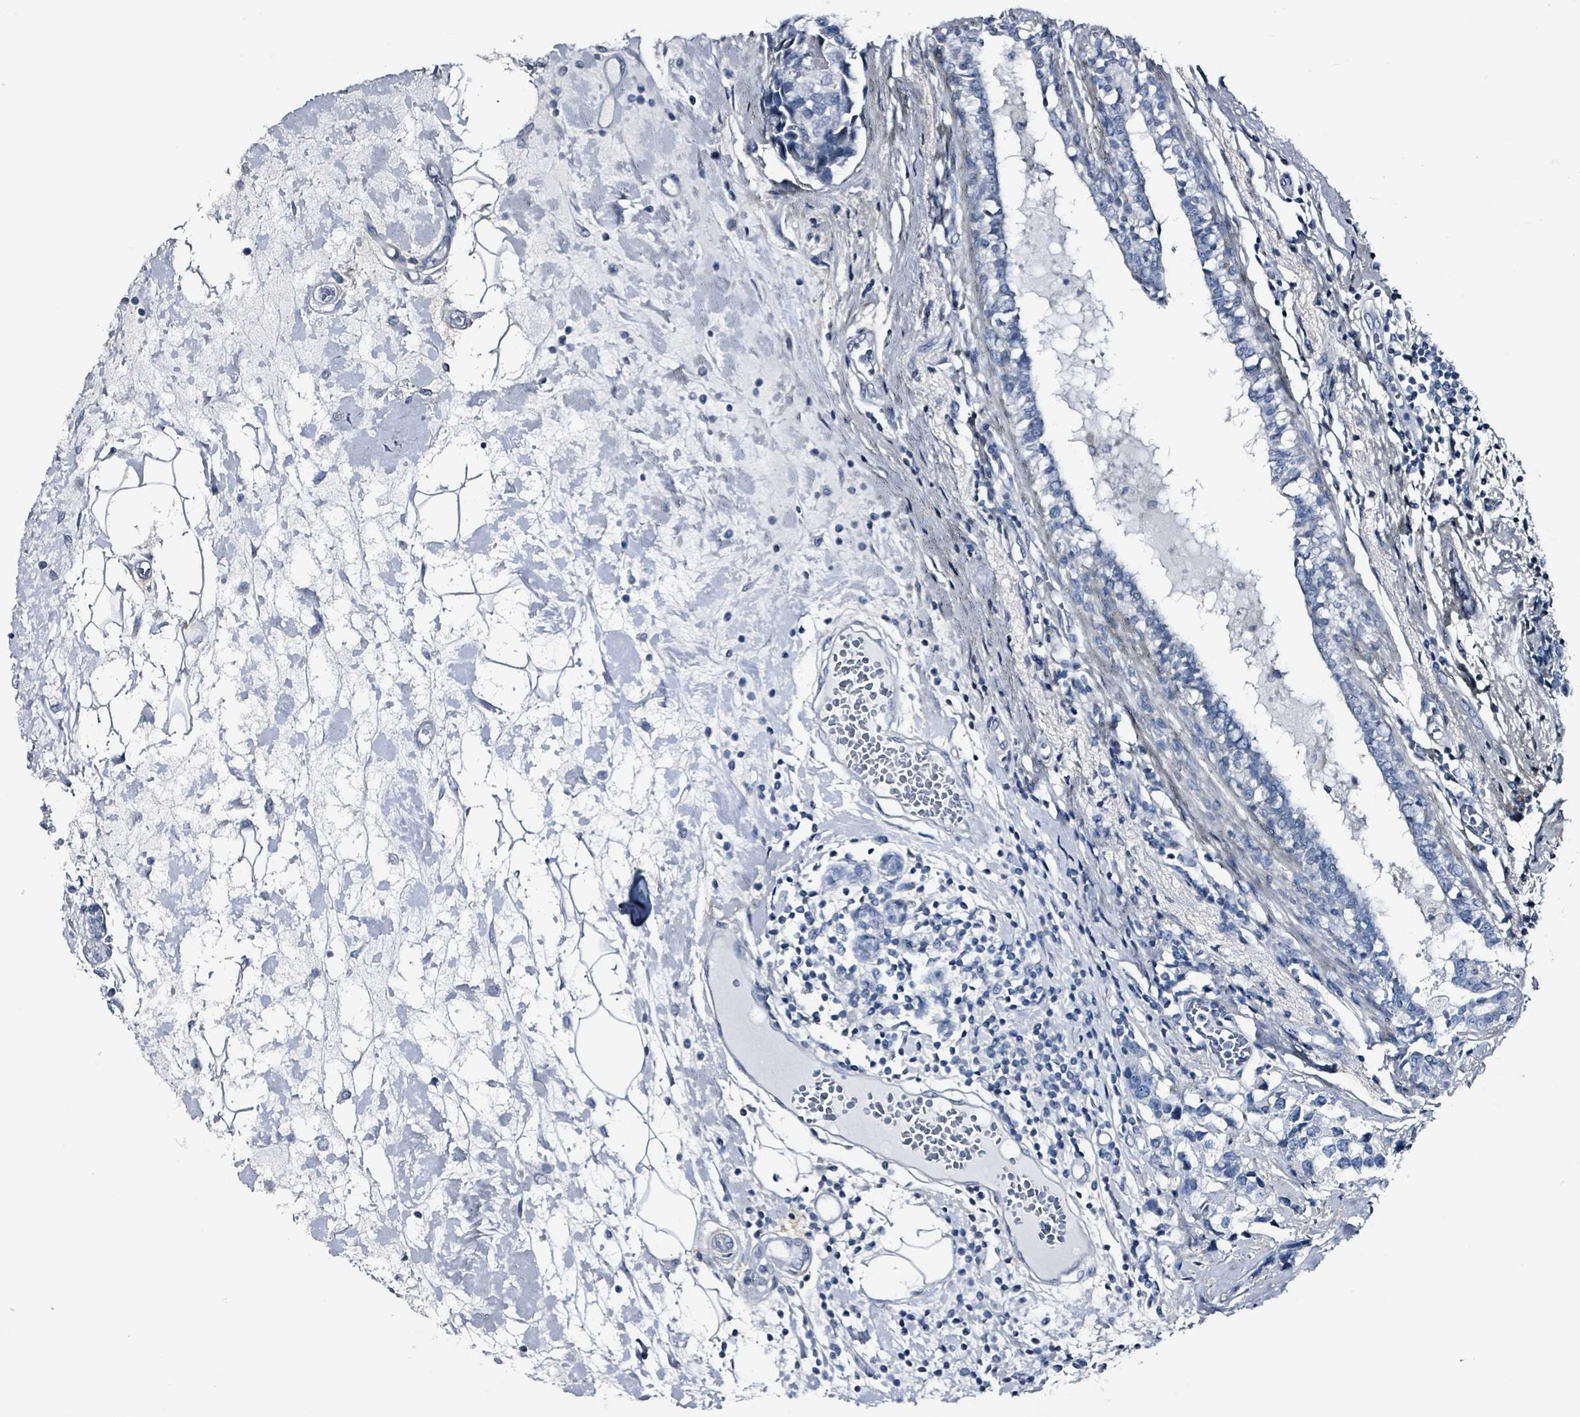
{"staining": {"intensity": "negative", "quantity": "none", "location": "none"}, "tissue": "breast cancer", "cell_type": "Tumor cells", "image_type": "cancer", "snomed": [{"axis": "morphology", "description": "Lobular carcinoma"}, {"axis": "topography", "description": "Breast"}], "caption": "Immunohistochemistry (IHC) image of neoplastic tissue: human breast cancer (lobular carcinoma) stained with DAB demonstrates no significant protein positivity in tumor cells.", "gene": "CA9", "patient": {"sex": "female", "age": 59}}